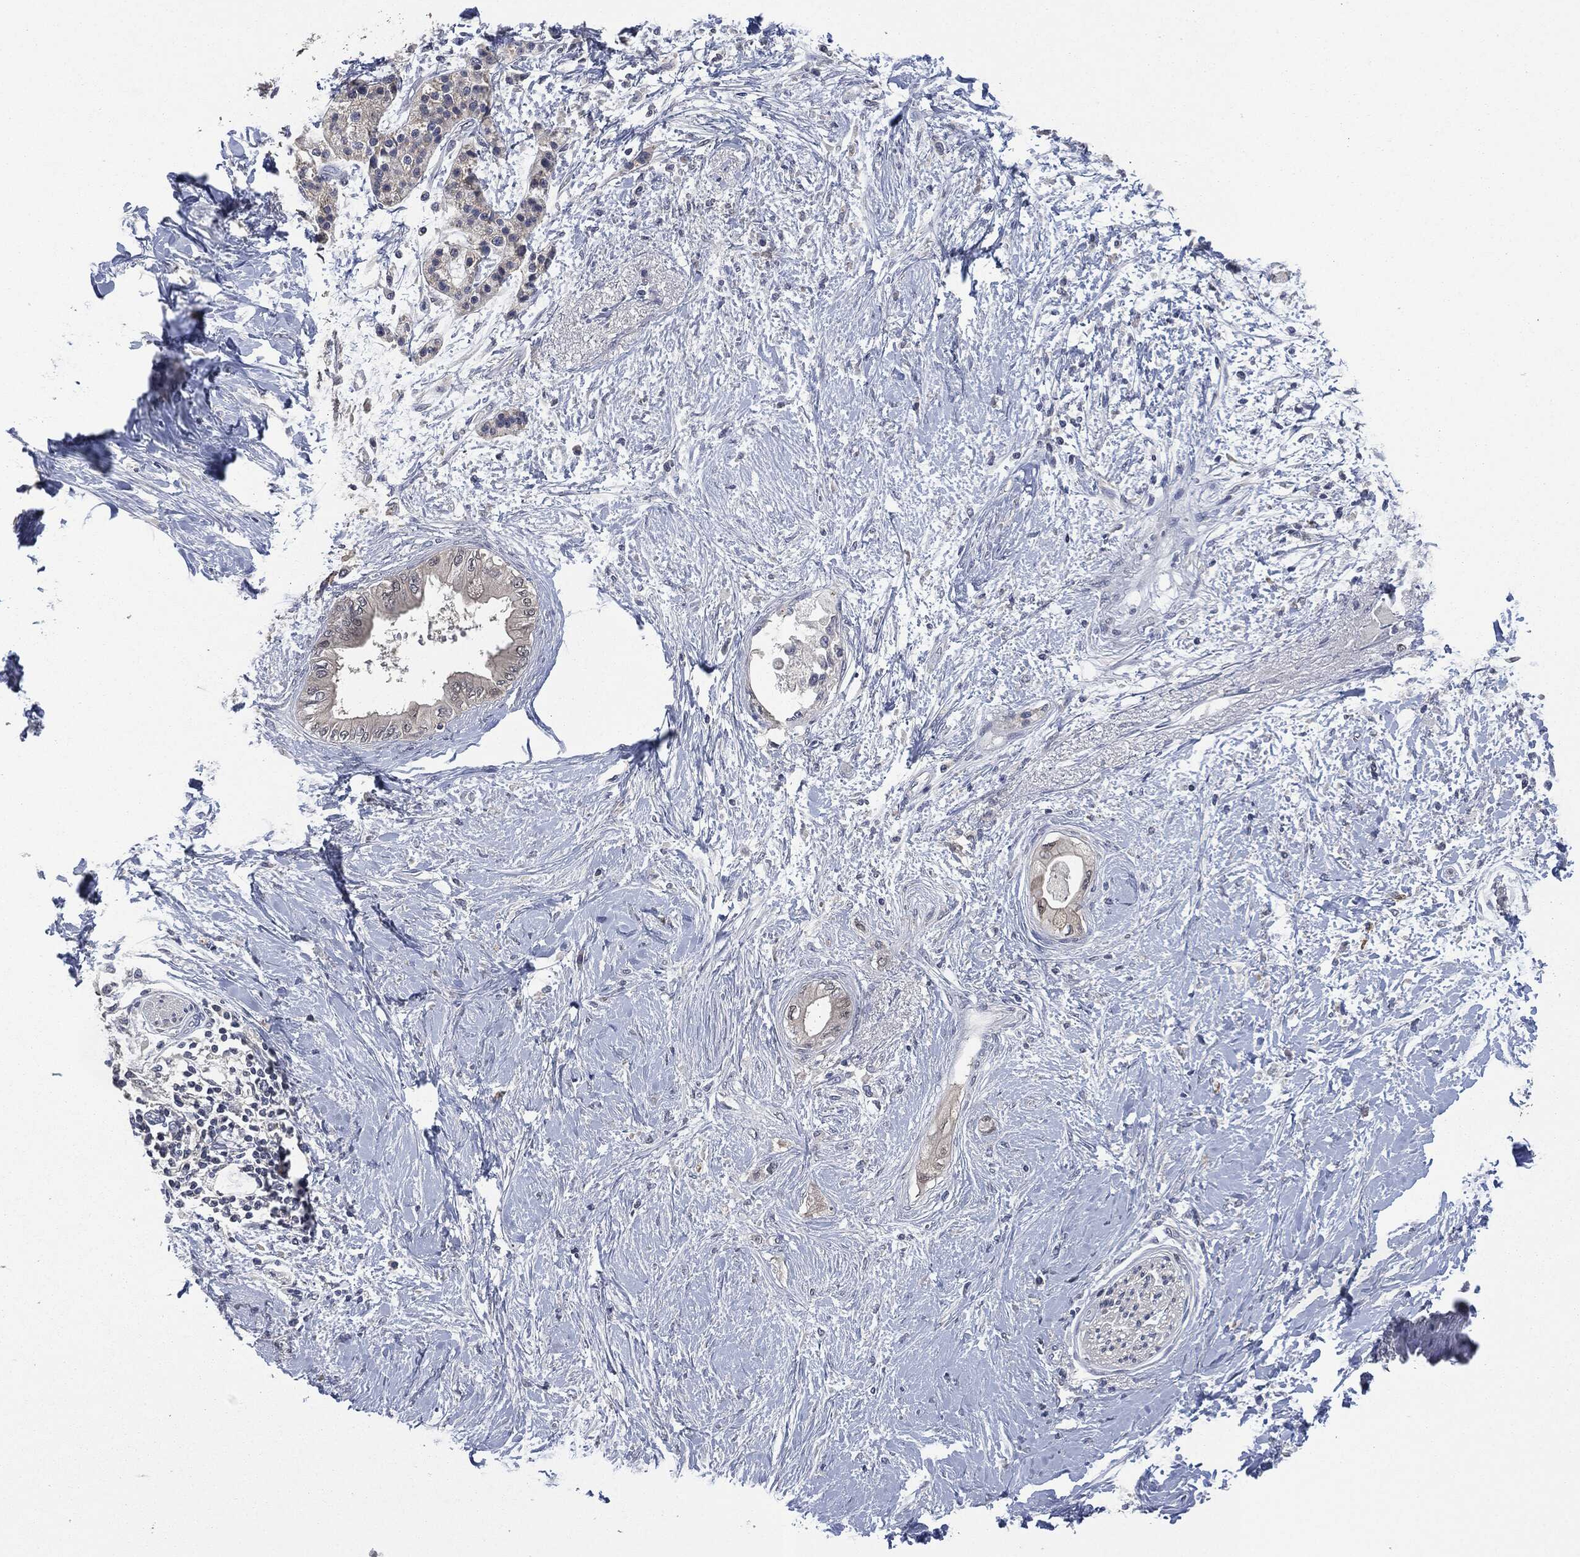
{"staining": {"intensity": "weak", "quantity": "<25%", "location": "cytoplasmic/membranous"}, "tissue": "pancreatic cancer", "cell_type": "Tumor cells", "image_type": "cancer", "snomed": [{"axis": "morphology", "description": "Normal tissue, NOS"}, {"axis": "morphology", "description": "Adenocarcinoma, NOS"}, {"axis": "topography", "description": "Pancreas"}, {"axis": "topography", "description": "Duodenum"}], "caption": "Immunohistochemistry (IHC) image of neoplastic tissue: human adenocarcinoma (pancreatic) stained with DAB (3,3'-diaminobenzidine) displays no significant protein staining in tumor cells.", "gene": "IL1RN", "patient": {"sex": "female", "age": 60}}